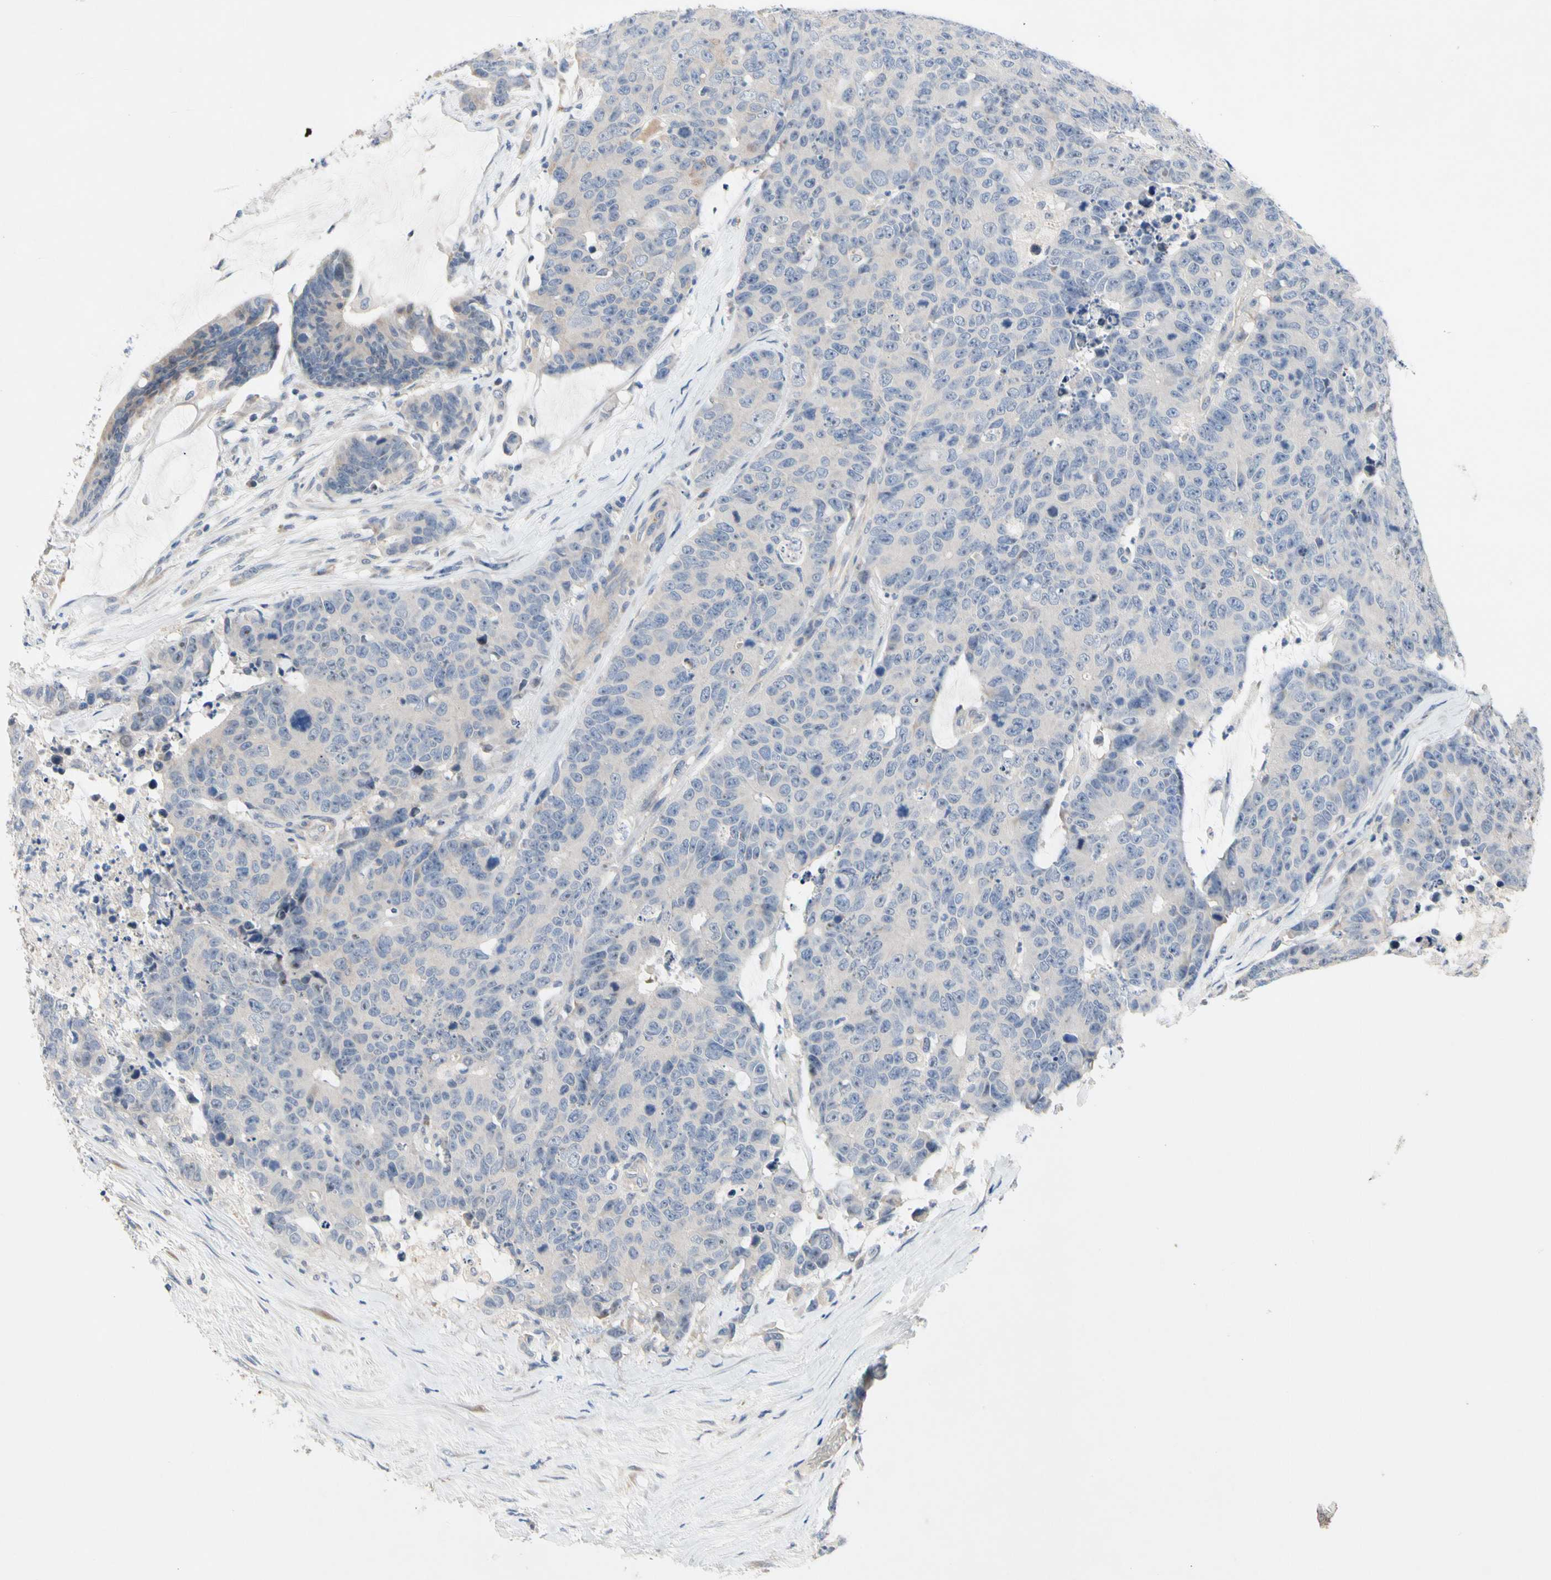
{"staining": {"intensity": "negative", "quantity": "none", "location": "none"}, "tissue": "colorectal cancer", "cell_type": "Tumor cells", "image_type": "cancer", "snomed": [{"axis": "morphology", "description": "Adenocarcinoma, NOS"}, {"axis": "topography", "description": "Colon"}], "caption": "An immunohistochemistry micrograph of colorectal cancer is shown. There is no staining in tumor cells of colorectal cancer. (DAB (3,3'-diaminobenzidine) IHC with hematoxylin counter stain).", "gene": "GAS6", "patient": {"sex": "female", "age": 86}}